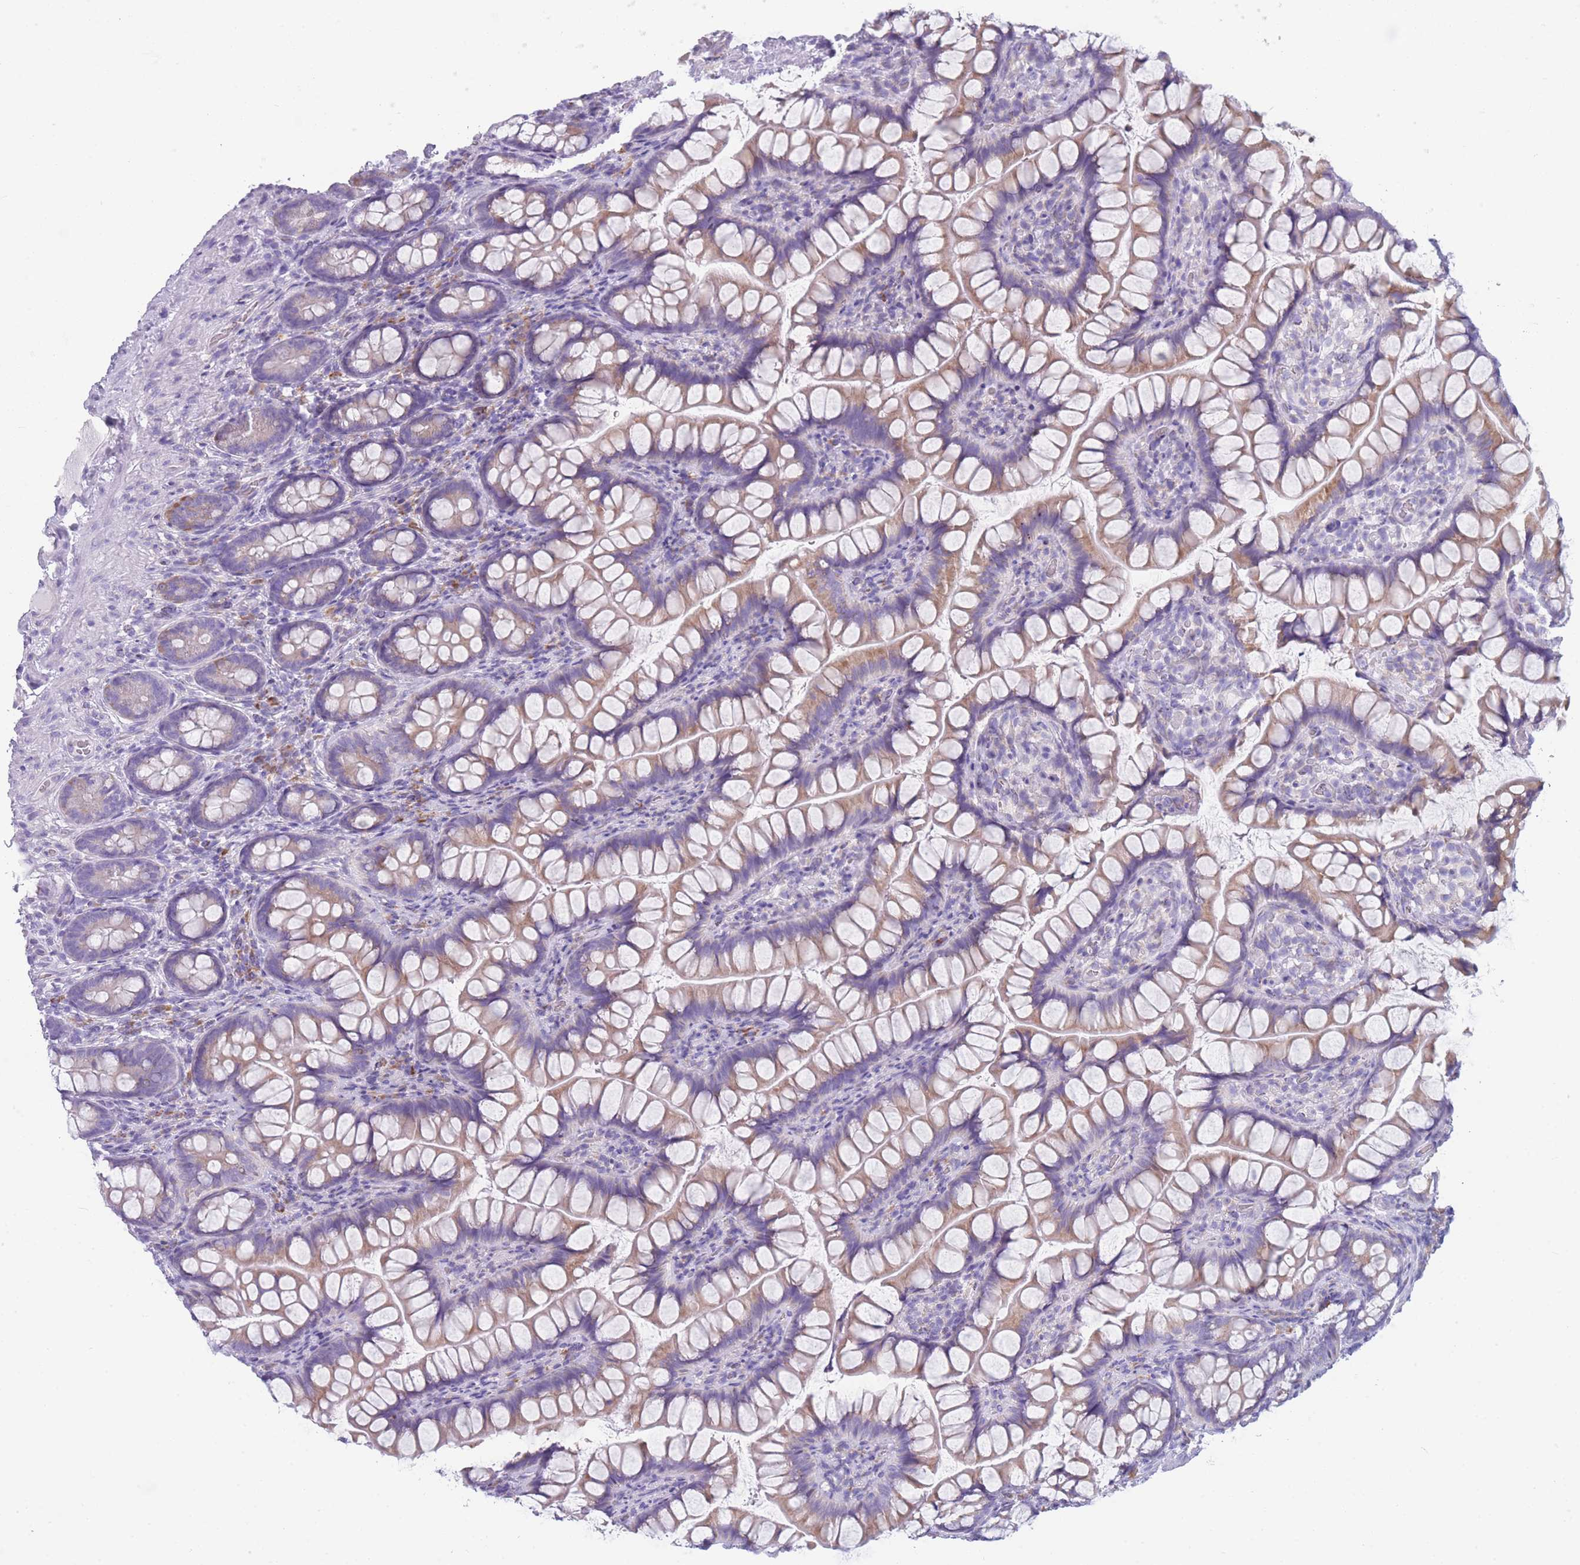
{"staining": {"intensity": "weak", "quantity": ">75%", "location": "cytoplasmic/membranous"}, "tissue": "small intestine", "cell_type": "Glandular cells", "image_type": "normal", "snomed": [{"axis": "morphology", "description": "Normal tissue, NOS"}, {"axis": "topography", "description": "Small intestine"}], "caption": "DAB immunohistochemical staining of unremarkable human small intestine displays weak cytoplasmic/membranous protein staining in approximately >75% of glandular cells.", "gene": "XKR8", "patient": {"sex": "male", "age": 70}}